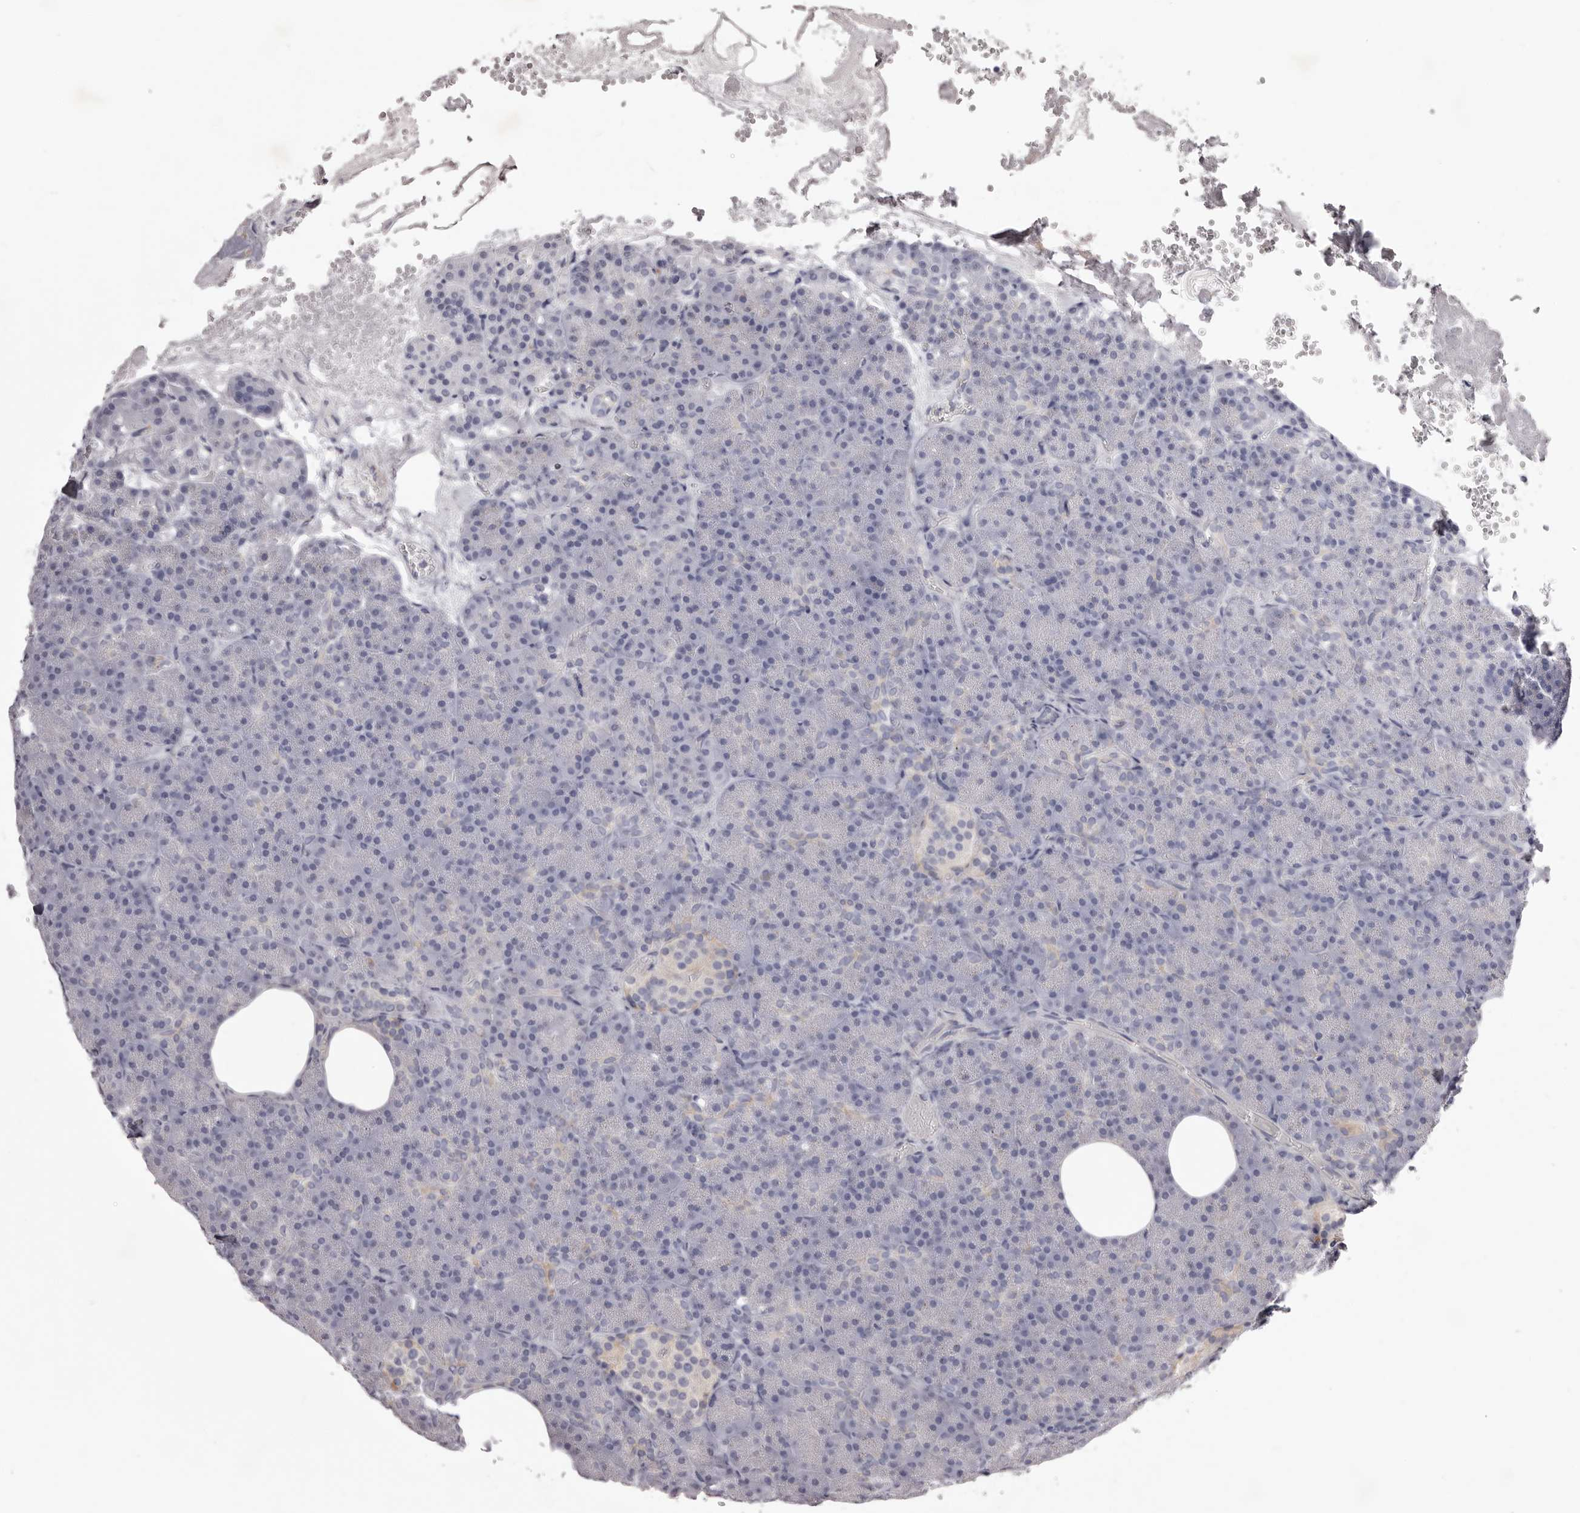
{"staining": {"intensity": "weak", "quantity": "<25%", "location": "cytoplasmic/membranous"}, "tissue": "pancreas", "cell_type": "Exocrine glandular cells", "image_type": "normal", "snomed": [{"axis": "morphology", "description": "Normal tissue, NOS"}, {"axis": "morphology", "description": "Carcinoid, malignant, NOS"}, {"axis": "topography", "description": "Pancreas"}], "caption": "This is an immunohistochemistry (IHC) histopathology image of normal pancreas. There is no staining in exocrine glandular cells.", "gene": "PEG10", "patient": {"sex": "female", "age": 35}}